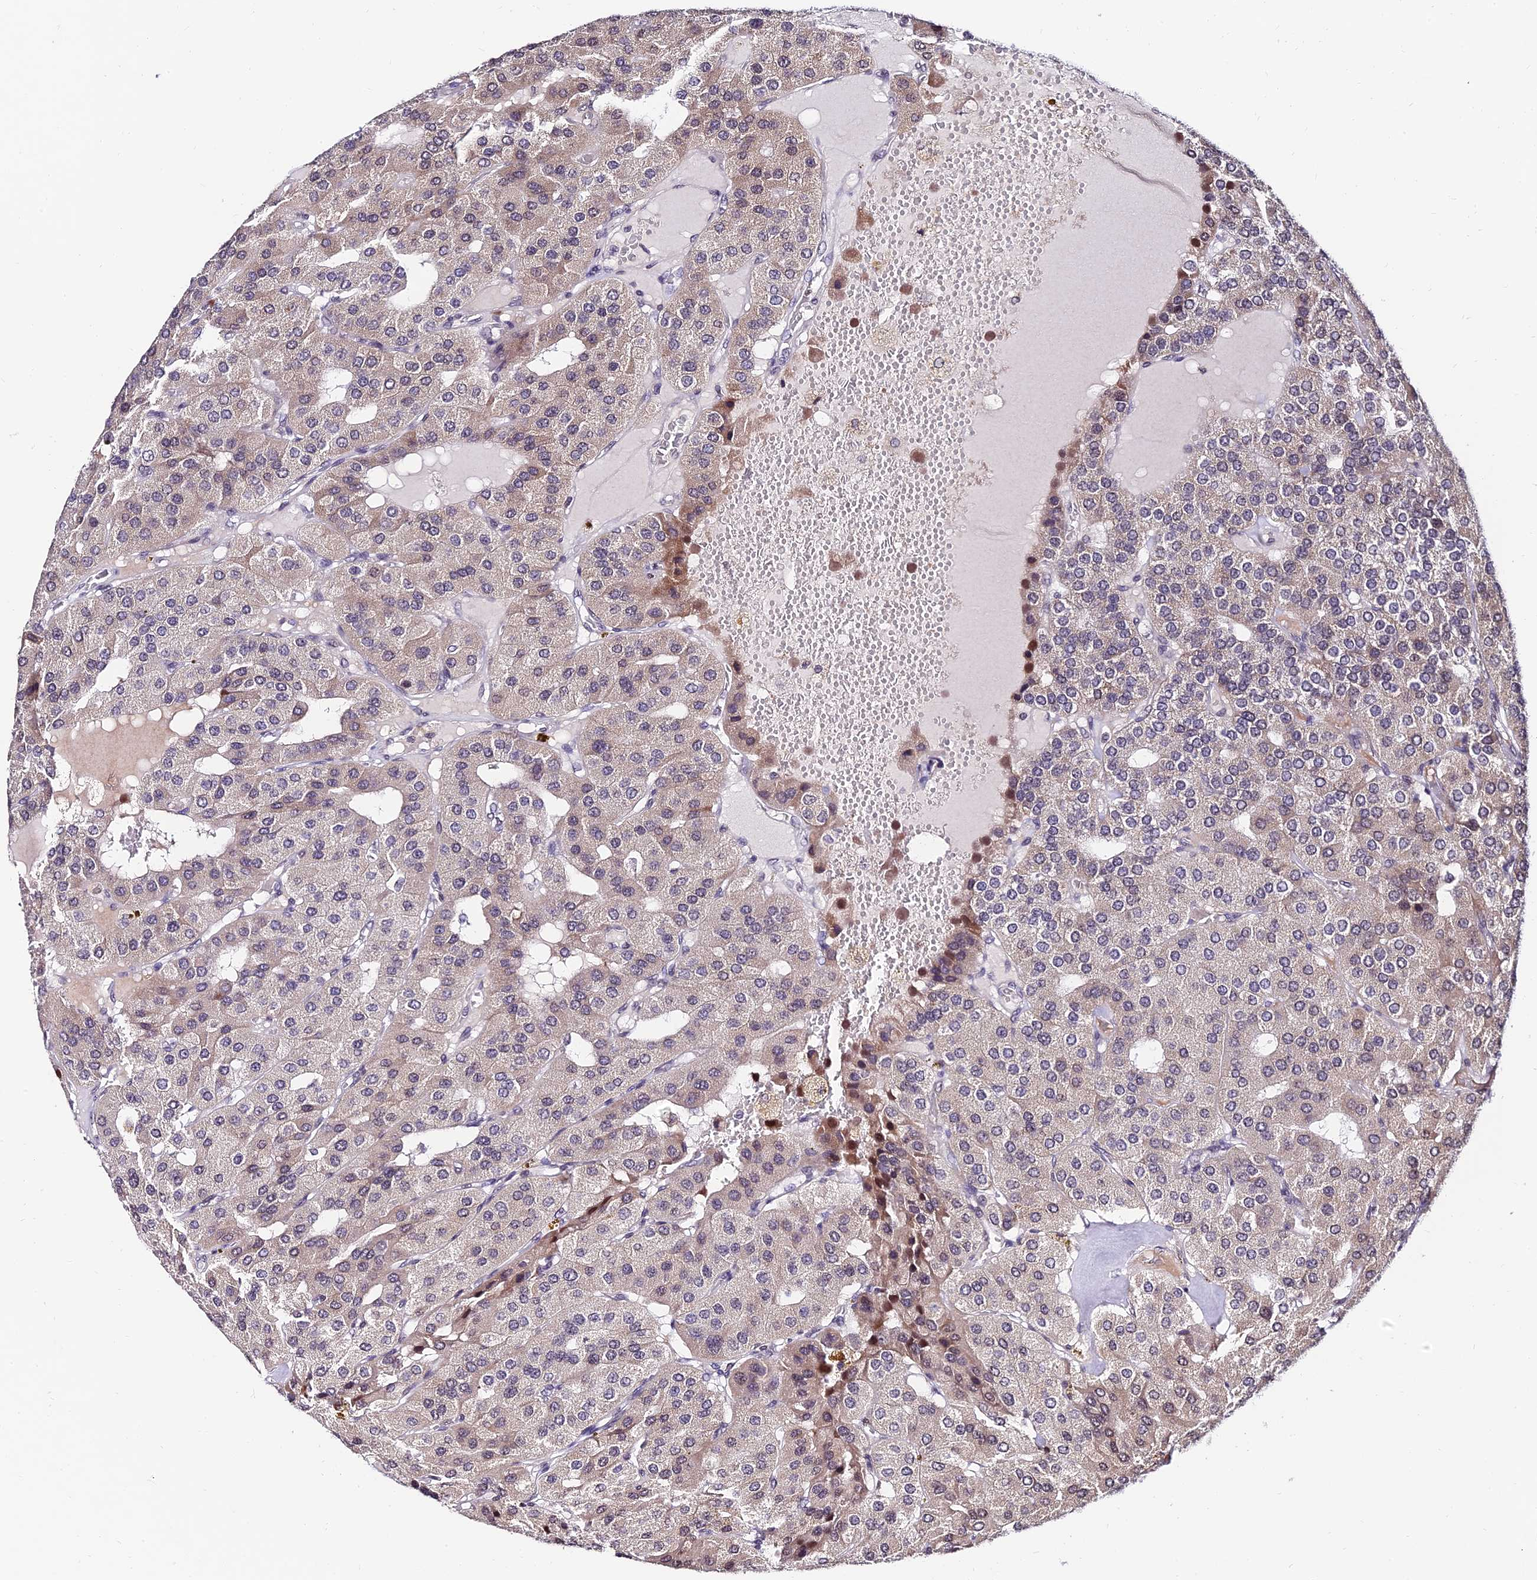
{"staining": {"intensity": "weak", "quantity": "<25%", "location": "cytoplasmic/membranous"}, "tissue": "parathyroid gland", "cell_type": "Glandular cells", "image_type": "normal", "snomed": [{"axis": "morphology", "description": "Normal tissue, NOS"}, {"axis": "morphology", "description": "Adenoma, NOS"}, {"axis": "topography", "description": "Parathyroid gland"}], "caption": "Protein analysis of unremarkable parathyroid gland shows no significant positivity in glandular cells.", "gene": "CDNF", "patient": {"sex": "female", "age": 86}}